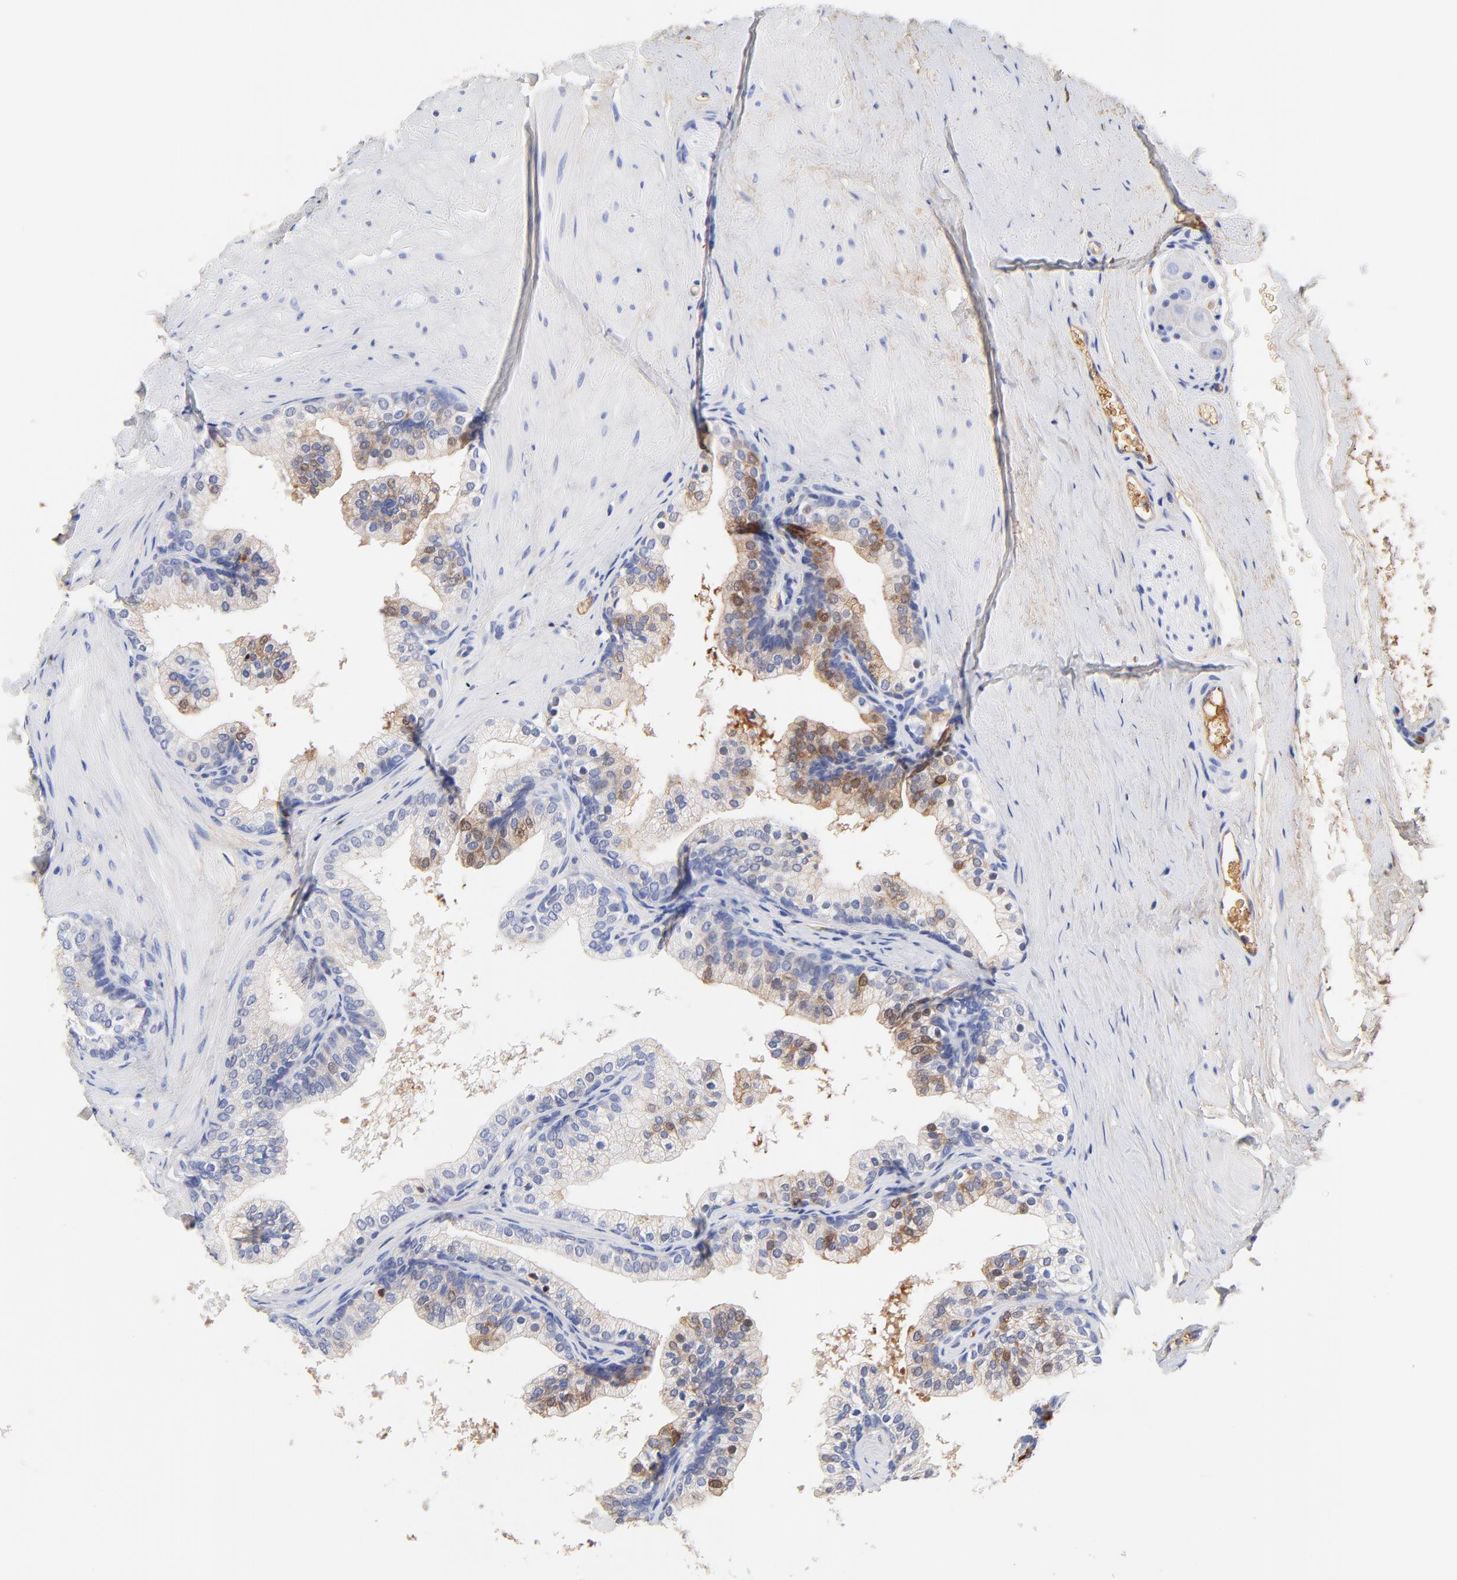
{"staining": {"intensity": "weak", "quantity": ">75%", "location": "cytoplasmic/membranous"}, "tissue": "prostate", "cell_type": "Glandular cells", "image_type": "normal", "snomed": [{"axis": "morphology", "description": "Normal tissue, NOS"}, {"axis": "topography", "description": "Prostate"}], "caption": "Weak cytoplasmic/membranous protein staining is appreciated in about >75% of glandular cells in prostate.", "gene": "IGLV3", "patient": {"sex": "male", "age": 60}}